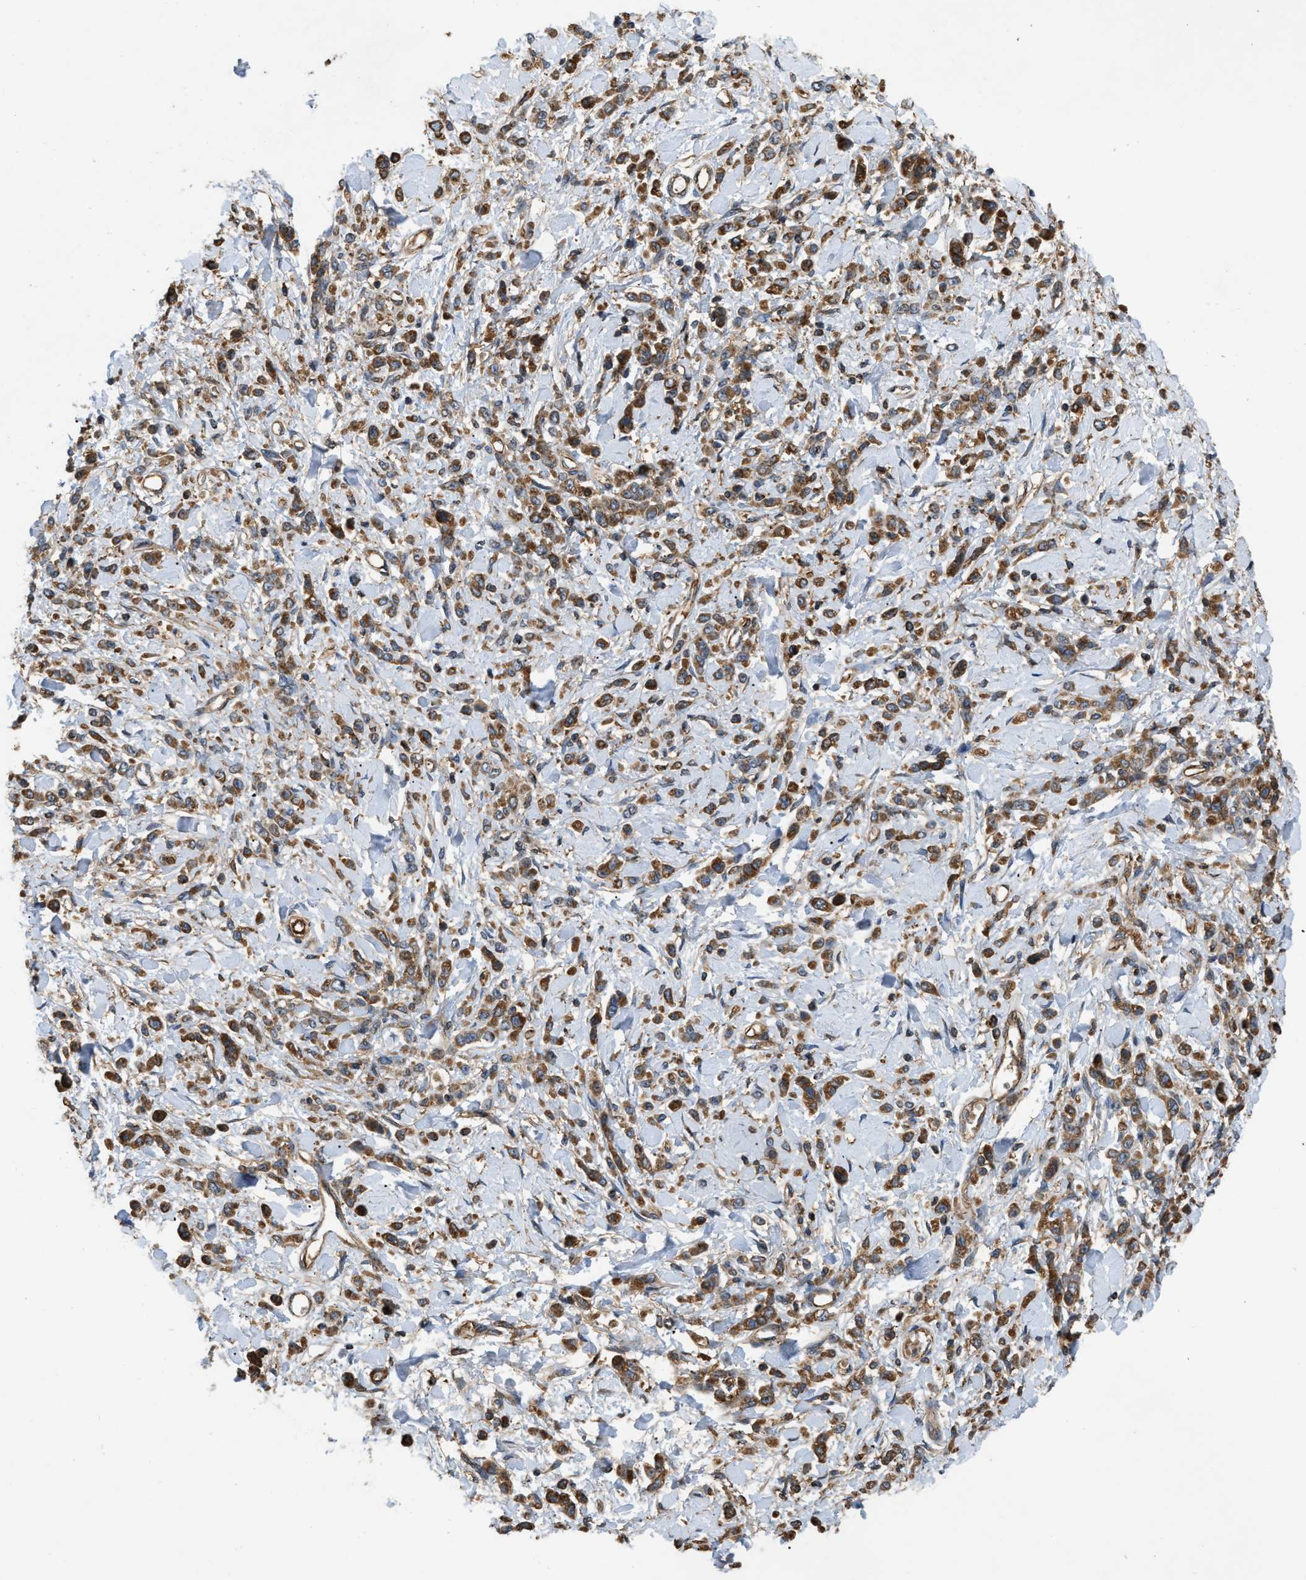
{"staining": {"intensity": "moderate", "quantity": ">75%", "location": "cytoplasmic/membranous"}, "tissue": "stomach cancer", "cell_type": "Tumor cells", "image_type": "cancer", "snomed": [{"axis": "morphology", "description": "Normal tissue, NOS"}, {"axis": "morphology", "description": "Adenocarcinoma, NOS"}, {"axis": "topography", "description": "Stomach"}], "caption": "Tumor cells reveal medium levels of moderate cytoplasmic/membranous positivity in about >75% of cells in human stomach cancer.", "gene": "GNB4", "patient": {"sex": "male", "age": 82}}